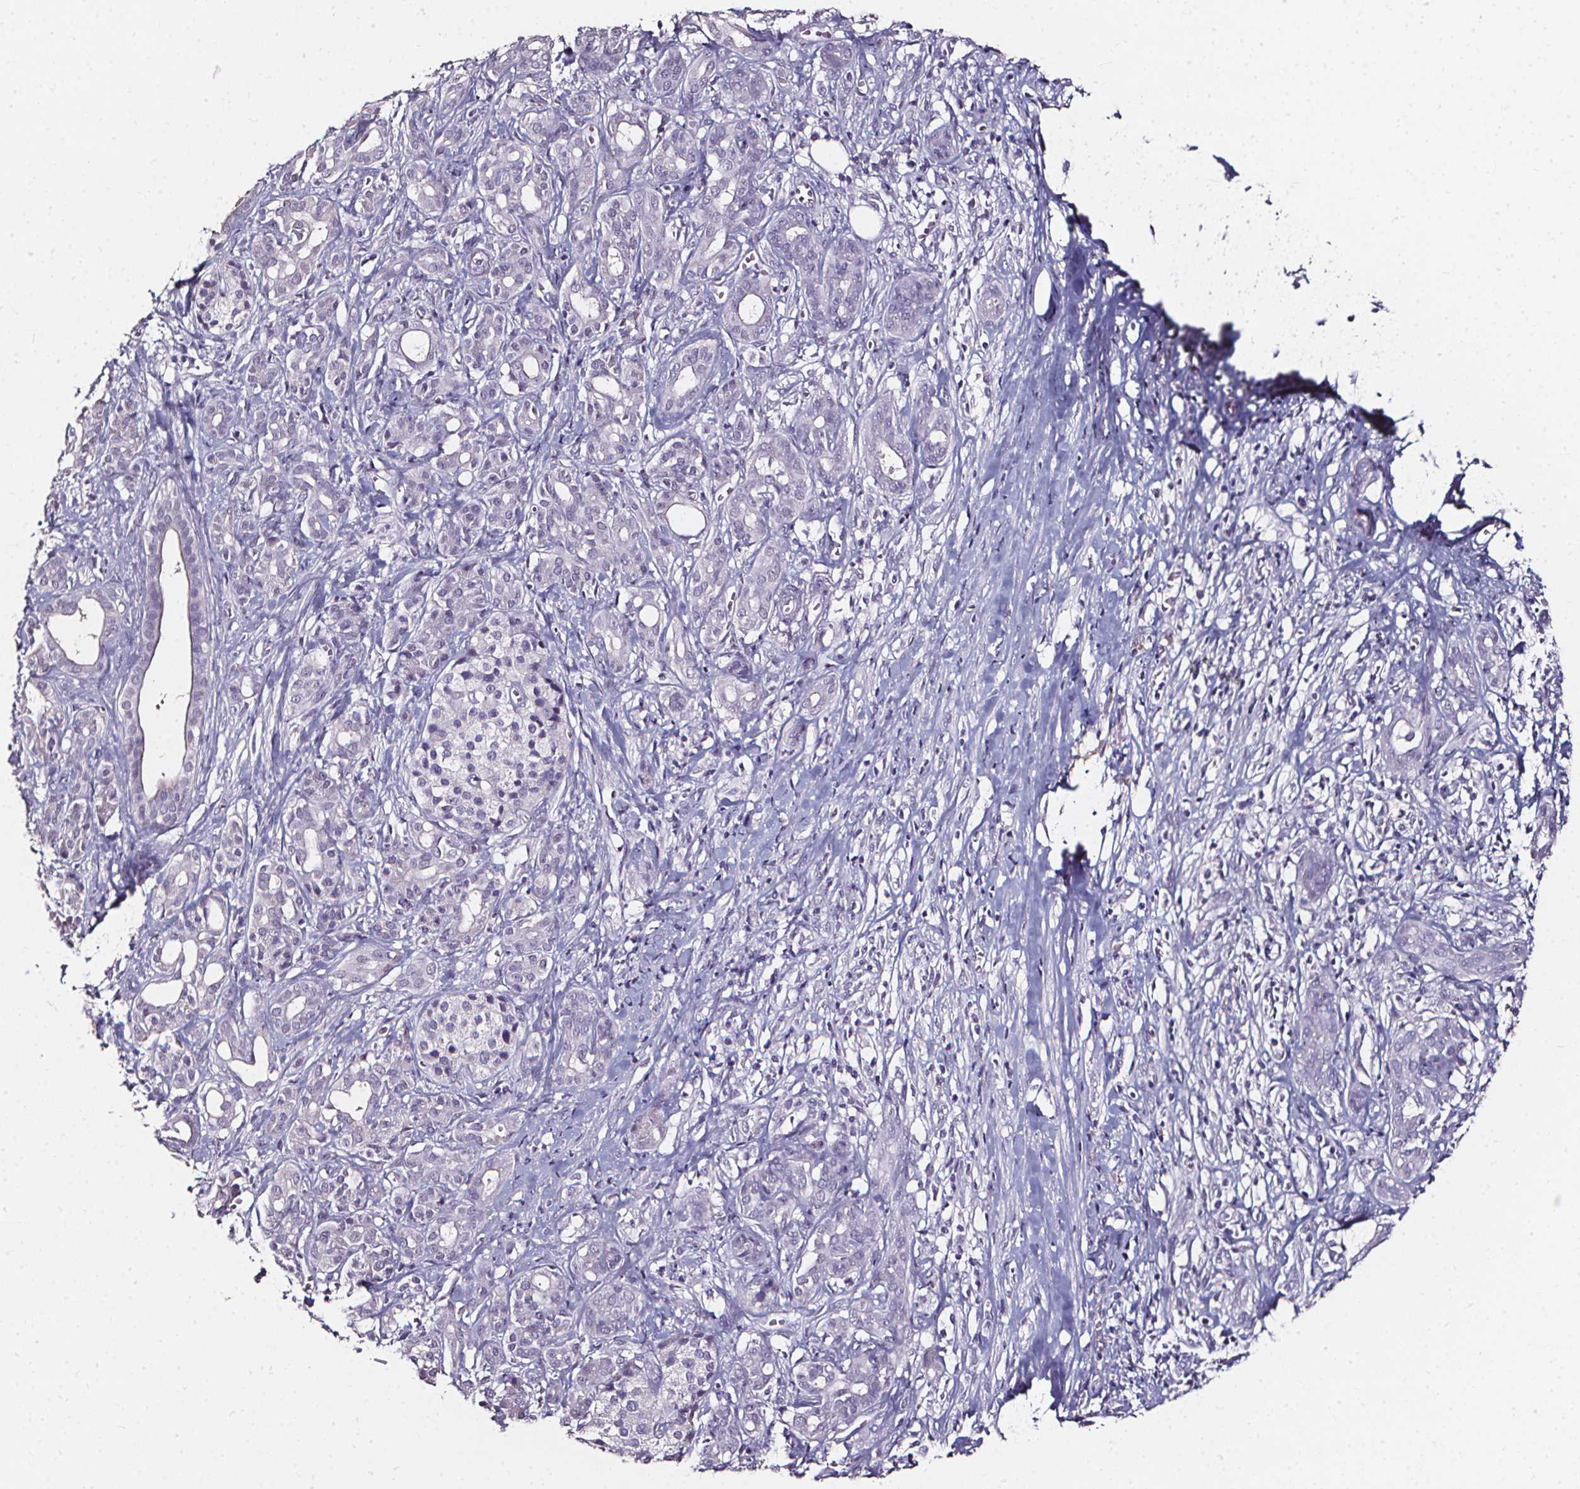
{"staining": {"intensity": "negative", "quantity": "none", "location": "none"}, "tissue": "pancreatic cancer", "cell_type": "Tumor cells", "image_type": "cancer", "snomed": [{"axis": "morphology", "description": "Adenocarcinoma, NOS"}, {"axis": "topography", "description": "Pancreas"}], "caption": "Tumor cells are negative for protein expression in human pancreatic cancer (adenocarcinoma).", "gene": "DEFA5", "patient": {"sex": "male", "age": 61}}